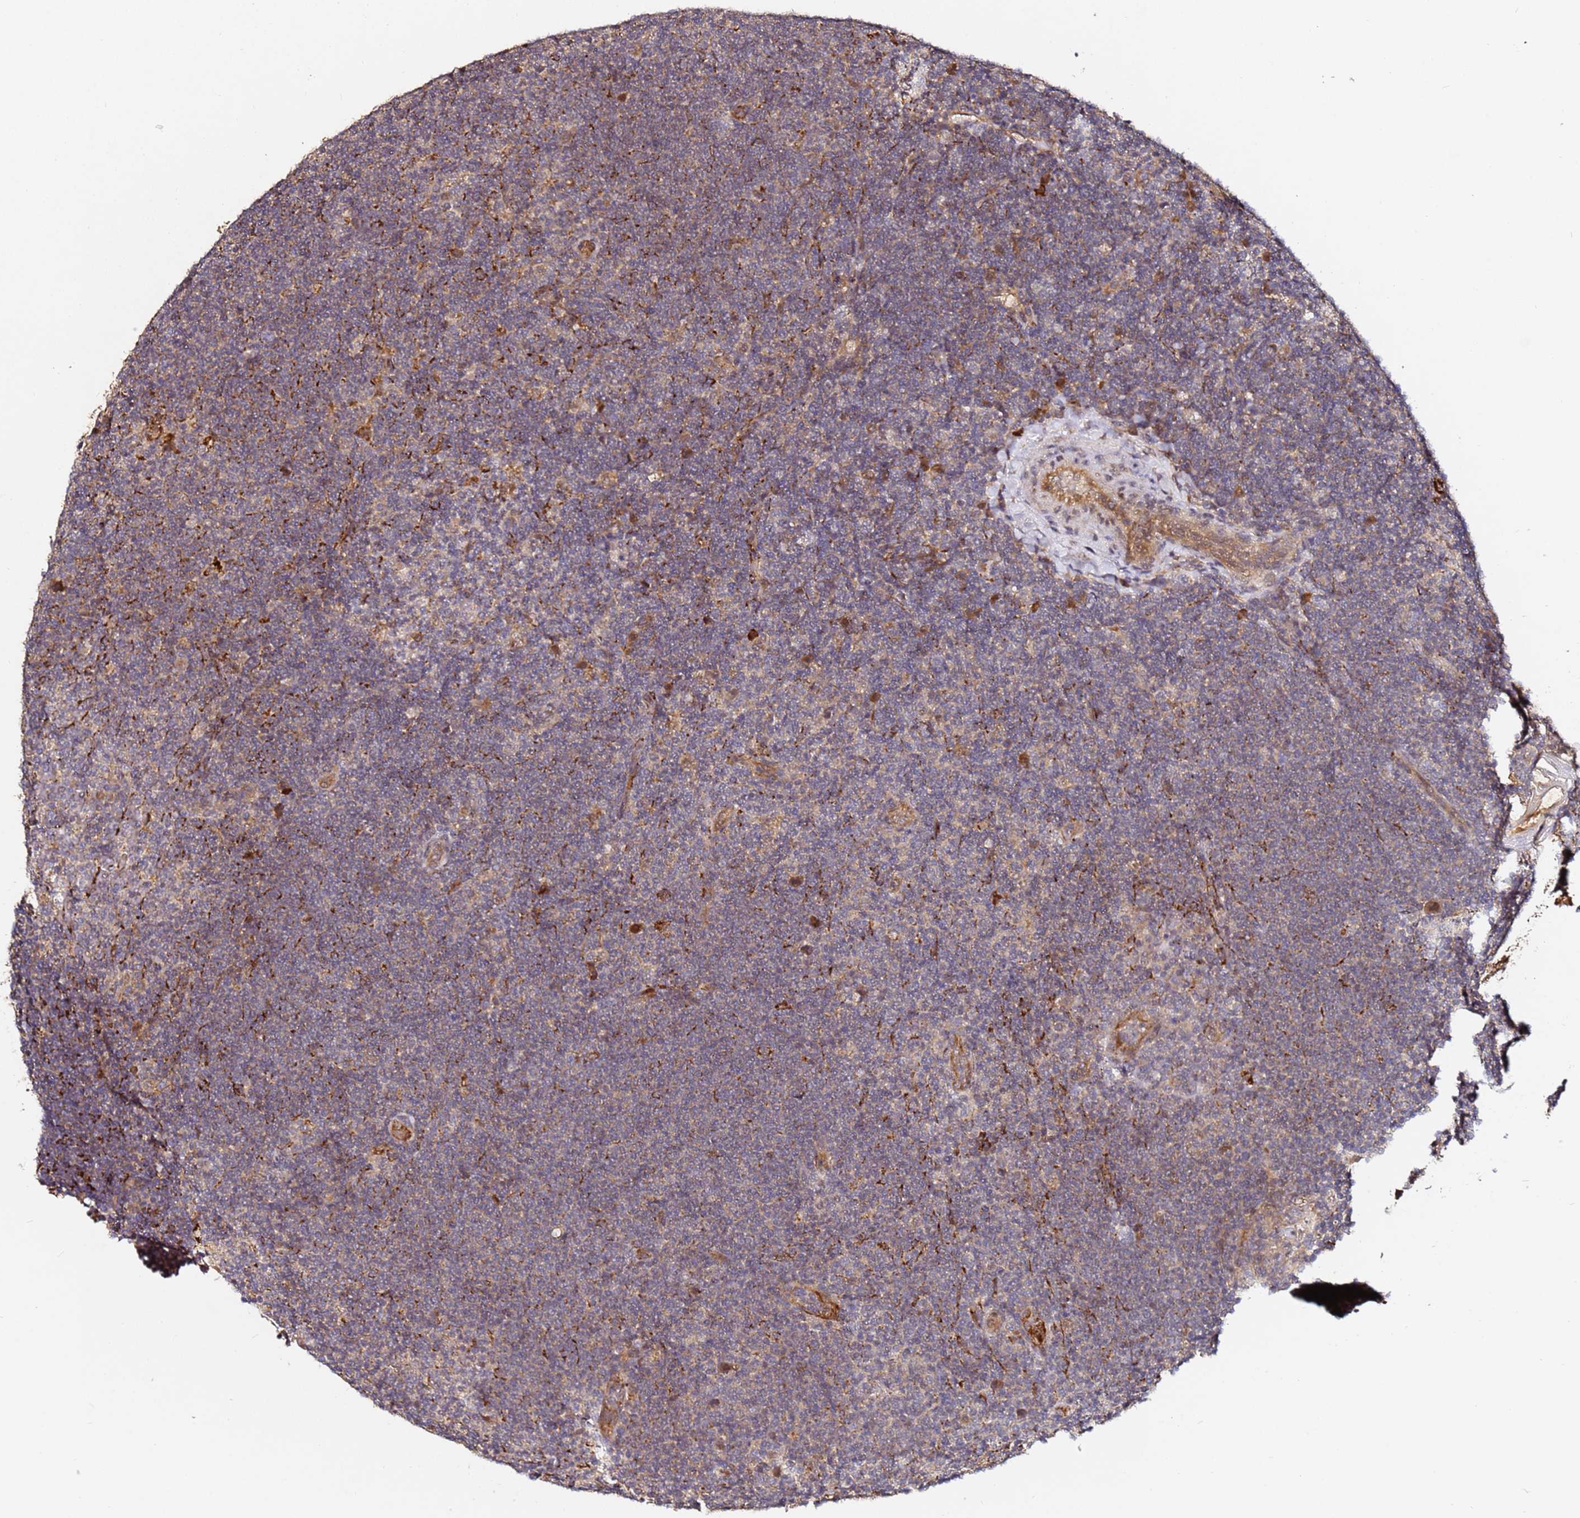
{"staining": {"intensity": "weak", "quantity": "25%-75%", "location": "cytoplasmic/membranous"}, "tissue": "lymphoma", "cell_type": "Tumor cells", "image_type": "cancer", "snomed": [{"axis": "morphology", "description": "Hodgkin's disease, NOS"}, {"axis": "topography", "description": "Lymph node"}], "caption": "Immunohistochemistry (IHC) of human Hodgkin's disease exhibits low levels of weak cytoplasmic/membranous positivity in approximately 25%-75% of tumor cells. (DAB (3,3'-diaminobenzidine) IHC, brown staining for protein, blue staining for nuclei).", "gene": "ALG11", "patient": {"sex": "female", "age": 57}}